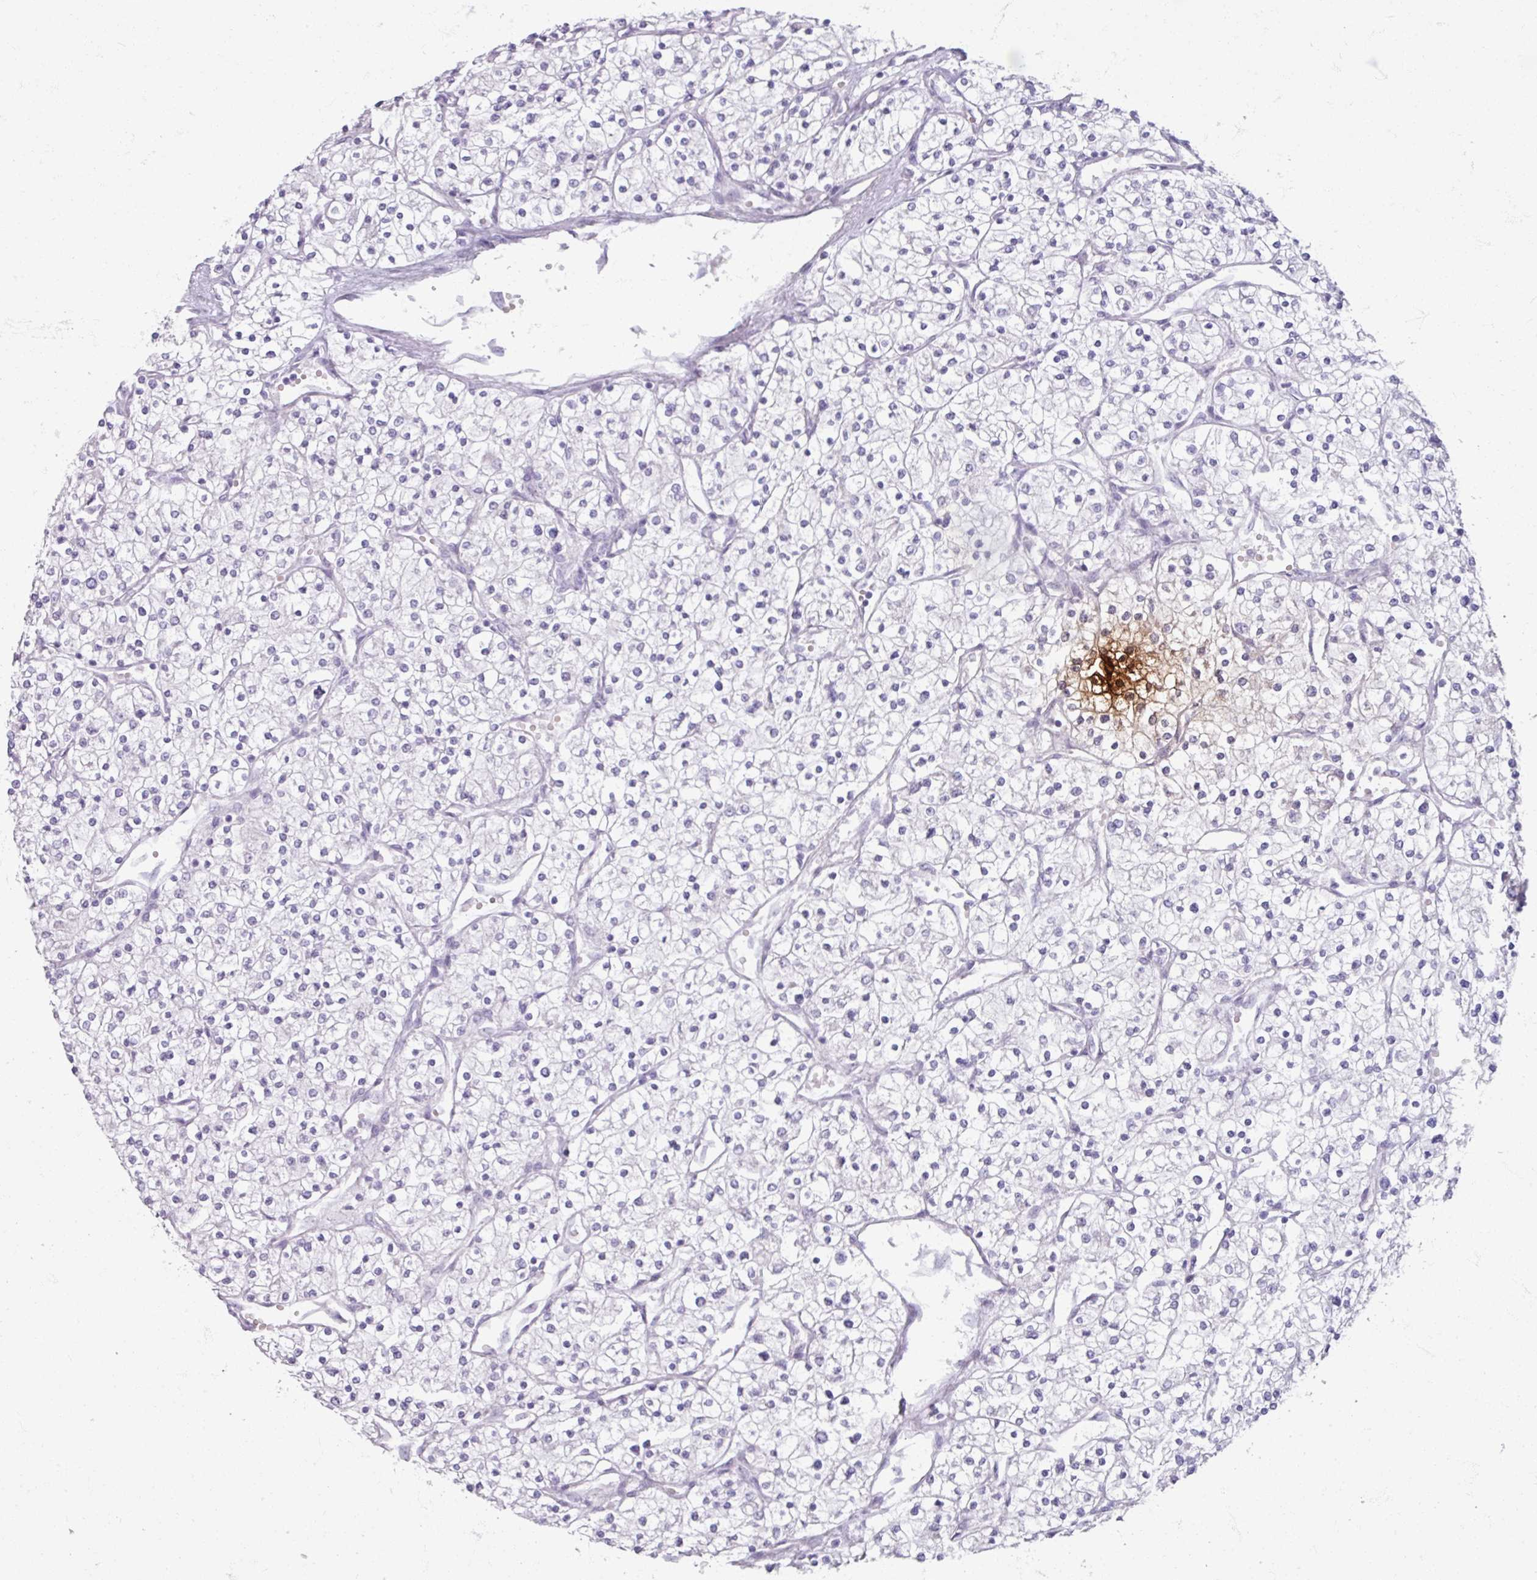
{"staining": {"intensity": "negative", "quantity": "none", "location": "none"}, "tissue": "renal cancer", "cell_type": "Tumor cells", "image_type": "cancer", "snomed": [{"axis": "morphology", "description": "Adenocarcinoma, NOS"}, {"axis": "topography", "description": "Kidney"}], "caption": "Renal cancer was stained to show a protein in brown. There is no significant positivity in tumor cells.", "gene": "TG", "patient": {"sex": "male", "age": 80}}